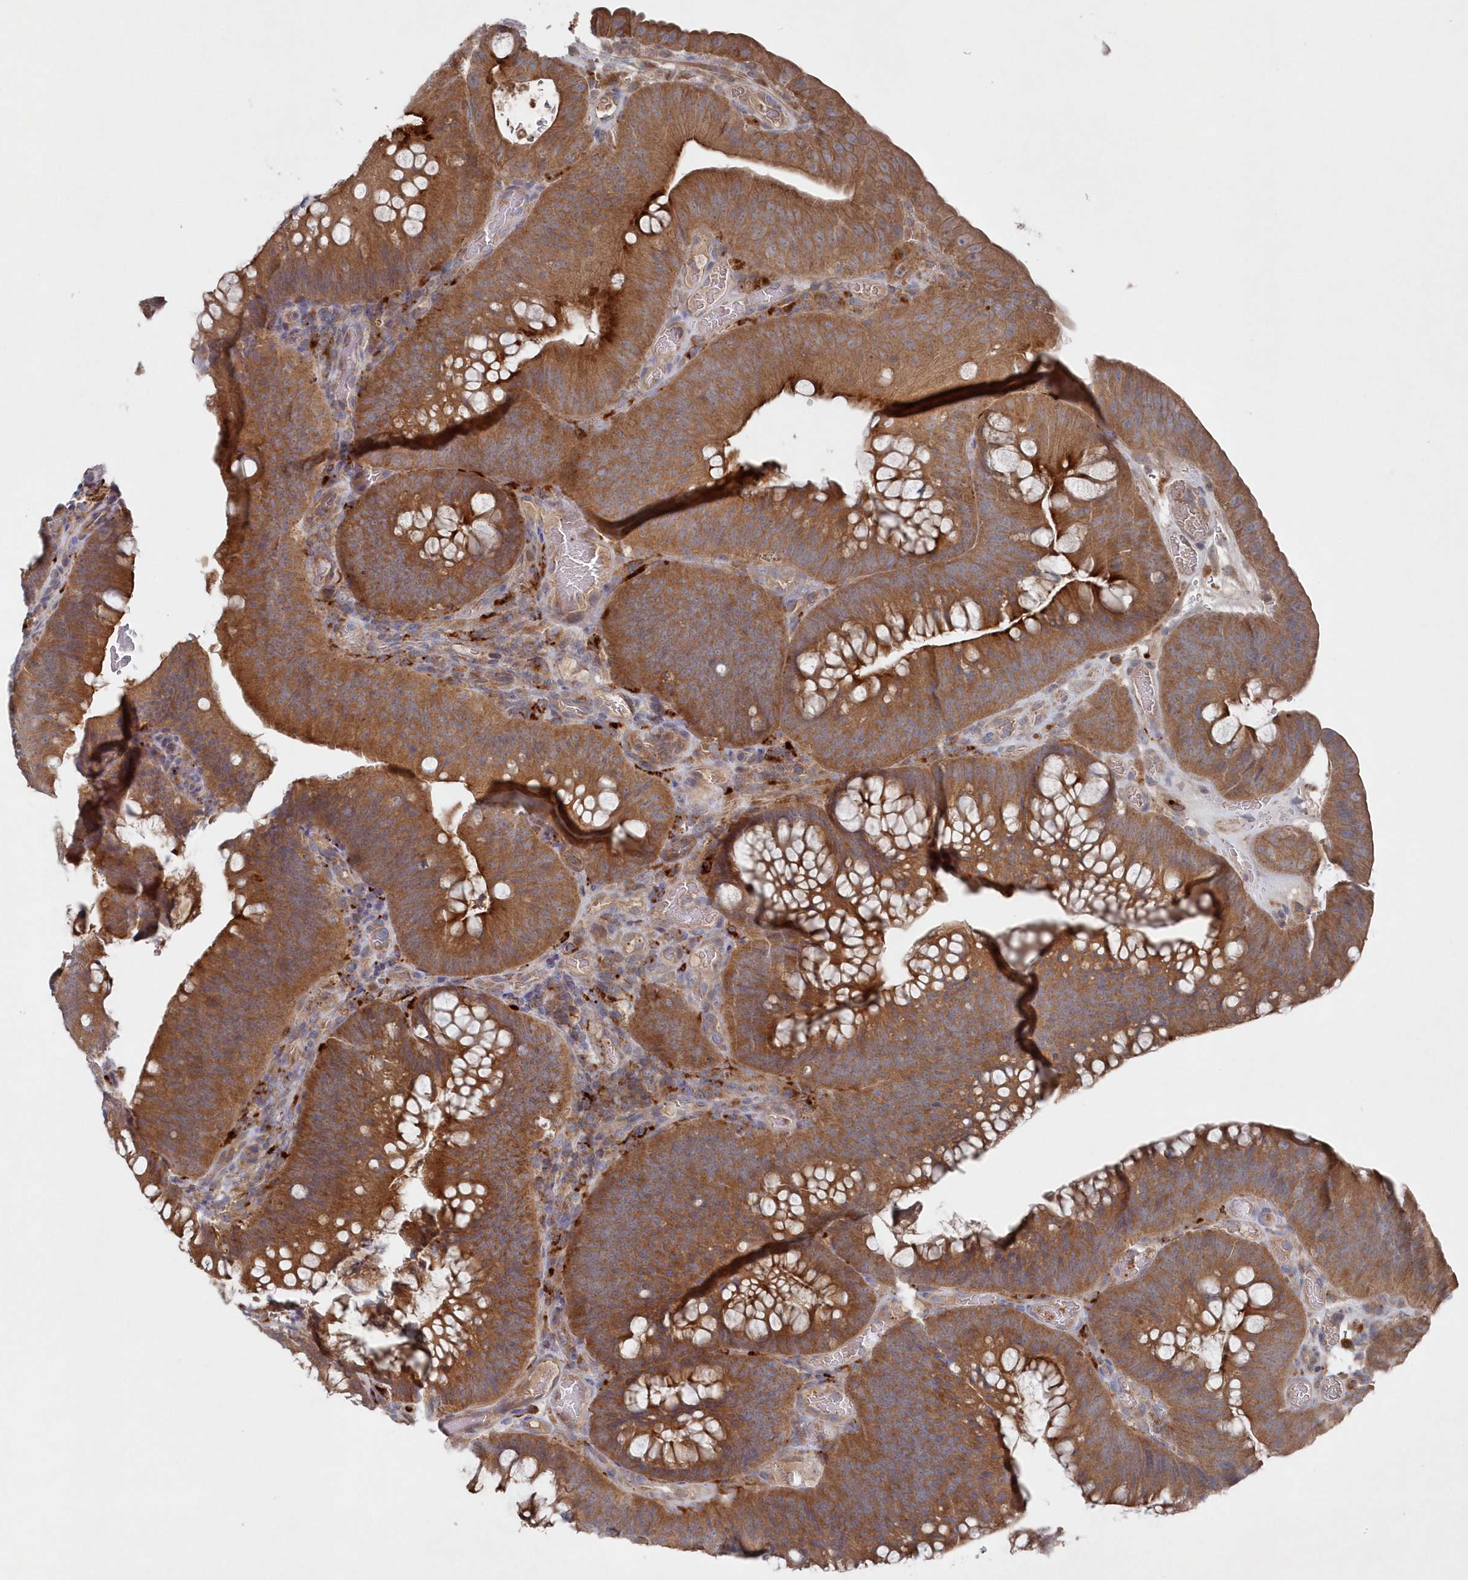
{"staining": {"intensity": "moderate", "quantity": ">75%", "location": "cytoplasmic/membranous"}, "tissue": "colorectal cancer", "cell_type": "Tumor cells", "image_type": "cancer", "snomed": [{"axis": "morphology", "description": "Normal tissue, NOS"}, {"axis": "topography", "description": "Colon"}], "caption": "A medium amount of moderate cytoplasmic/membranous positivity is appreciated in approximately >75% of tumor cells in colorectal cancer tissue.", "gene": "ASNSD1", "patient": {"sex": "female", "age": 82}}